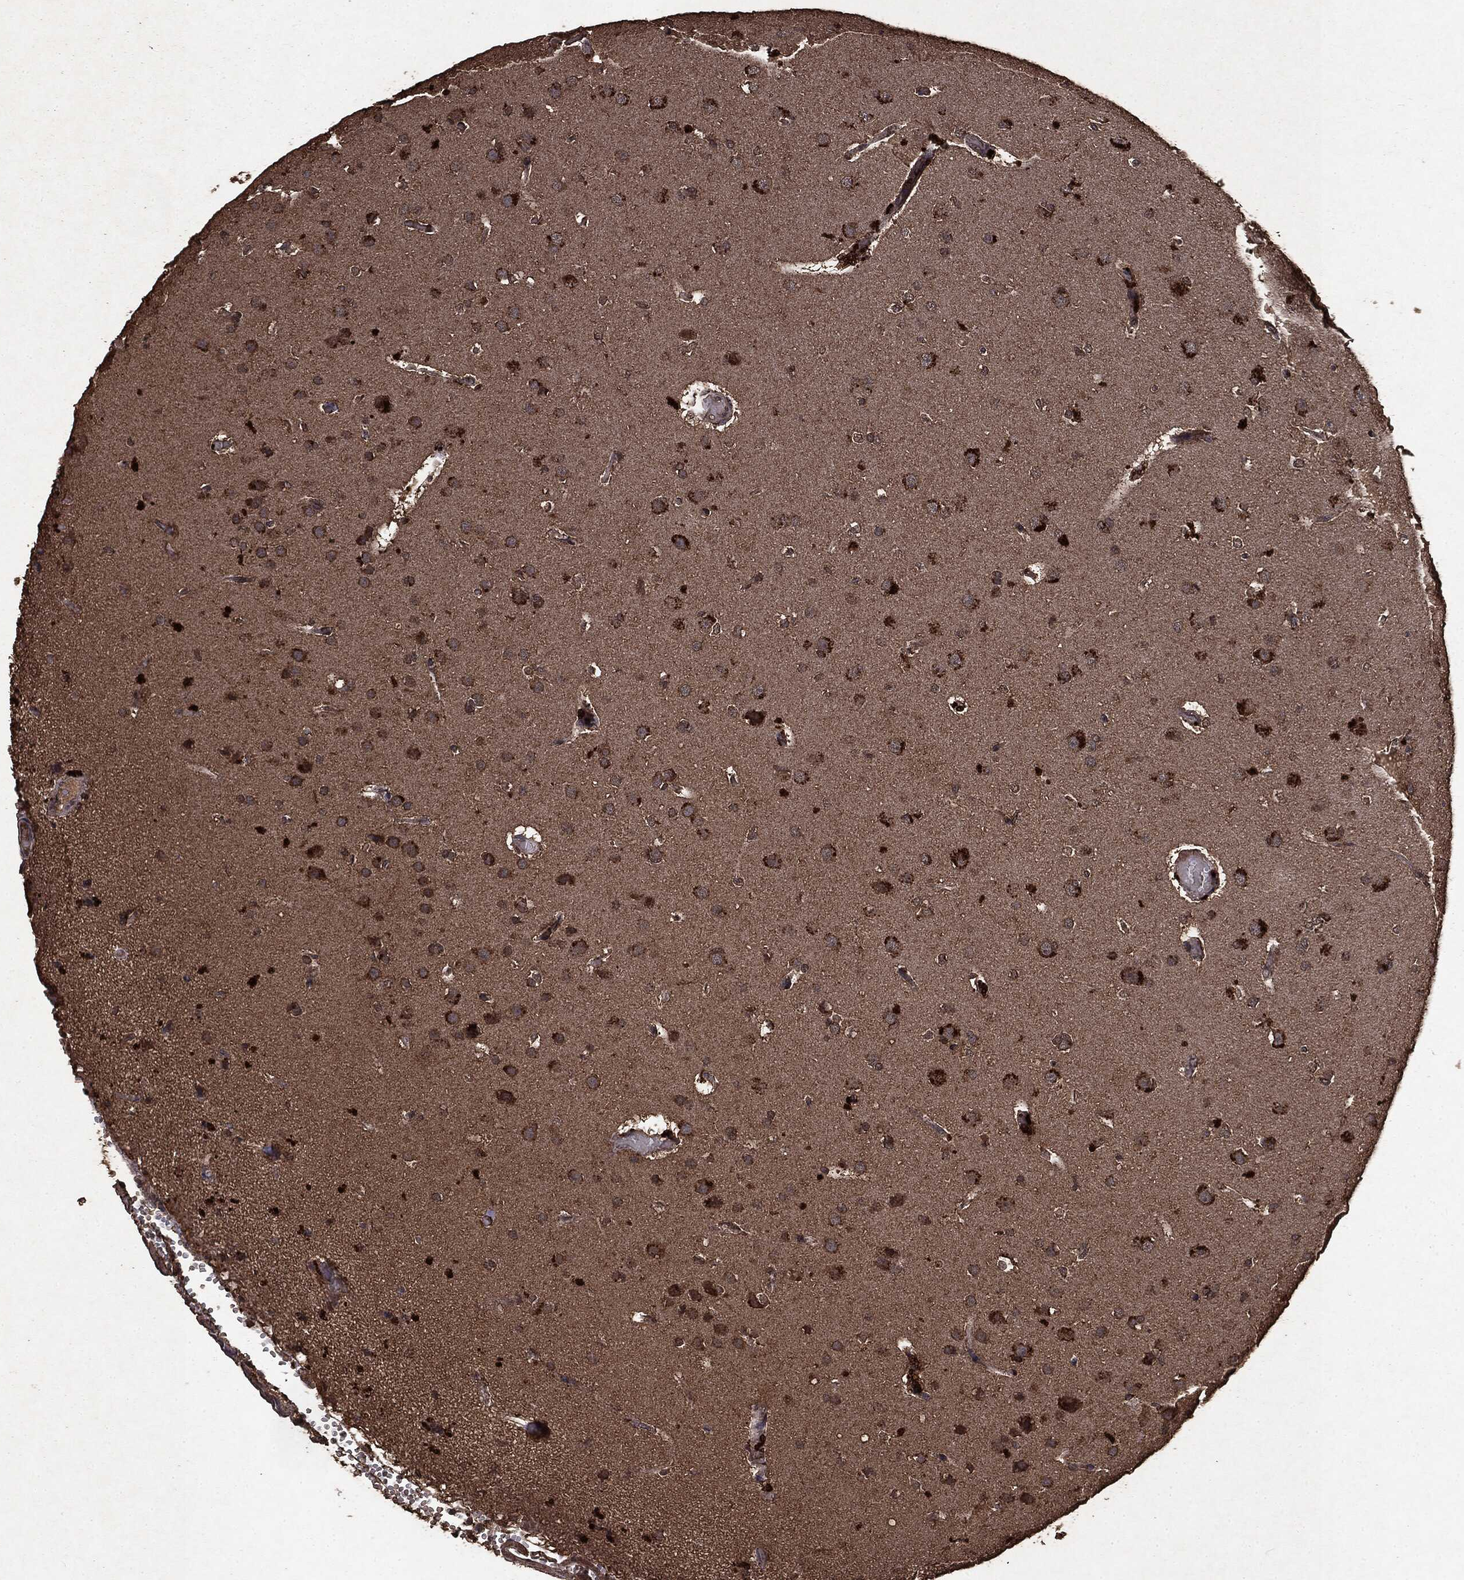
{"staining": {"intensity": "strong", "quantity": "25%-75%", "location": "cytoplasmic/membranous"}, "tissue": "glioma", "cell_type": "Tumor cells", "image_type": "cancer", "snomed": [{"axis": "morphology", "description": "Glioma, malignant, NOS"}, {"axis": "topography", "description": "Cerebral cortex"}], "caption": "DAB immunohistochemical staining of glioma exhibits strong cytoplasmic/membranous protein expression in approximately 25%-75% of tumor cells.", "gene": "NME1", "patient": {"sex": "male", "age": 58}}